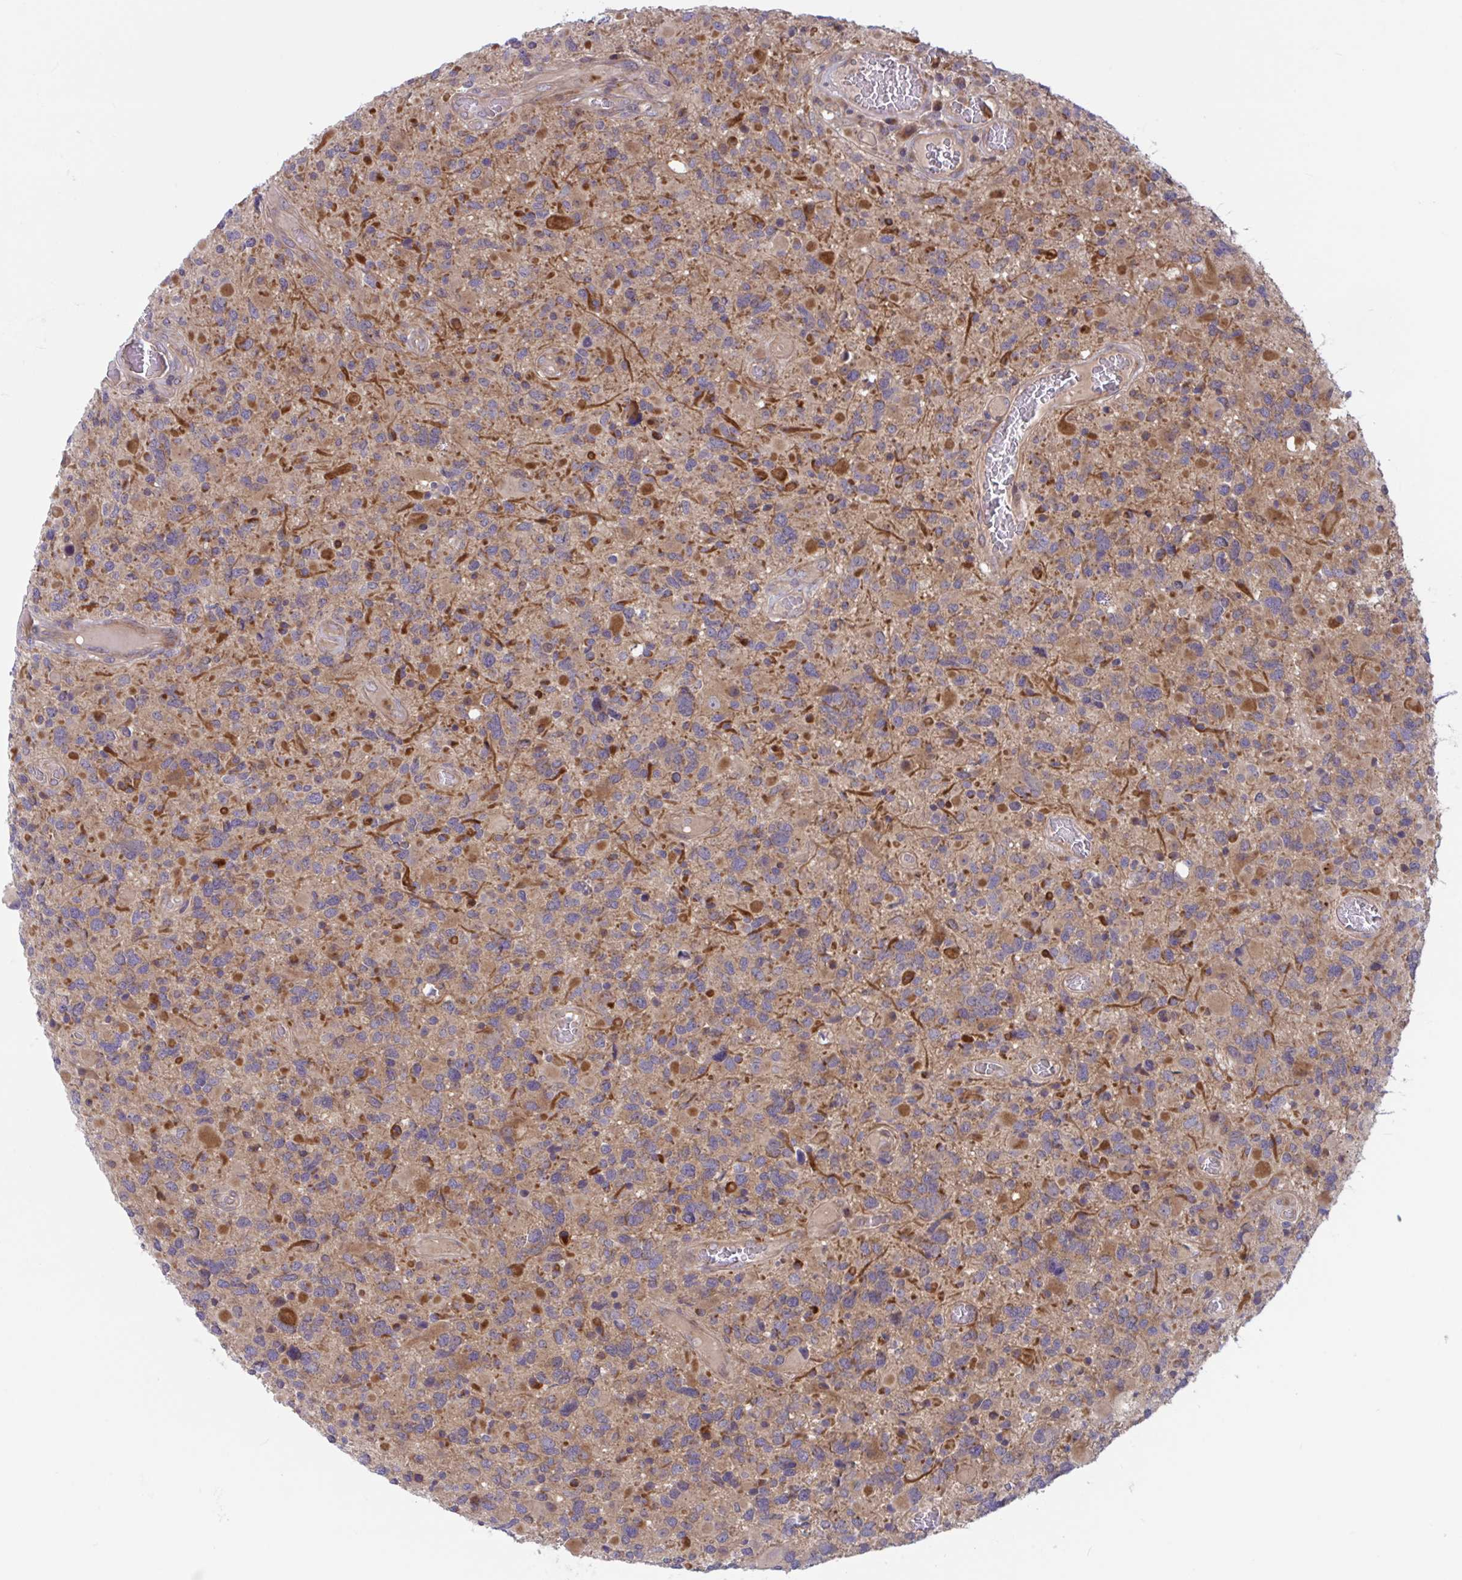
{"staining": {"intensity": "moderate", "quantity": ">75%", "location": "cytoplasmic/membranous"}, "tissue": "glioma", "cell_type": "Tumor cells", "image_type": "cancer", "snomed": [{"axis": "morphology", "description": "Glioma, malignant, High grade"}, {"axis": "topography", "description": "Brain"}], "caption": "Immunohistochemistry staining of high-grade glioma (malignant), which displays medium levels of moderate cytoplasmic/membranous staining in approximately >75% of tumor cells indicating moderate cytoplasmic/membranous protein expression. The staining was performed using DAB (3,3'-diaminobenzidine) (brown) for protein detection and nuclei were counterstained in hematoxylin (blue).", "gene": "LMNTD2", "patient": {"sex": "female", "age": 40}}